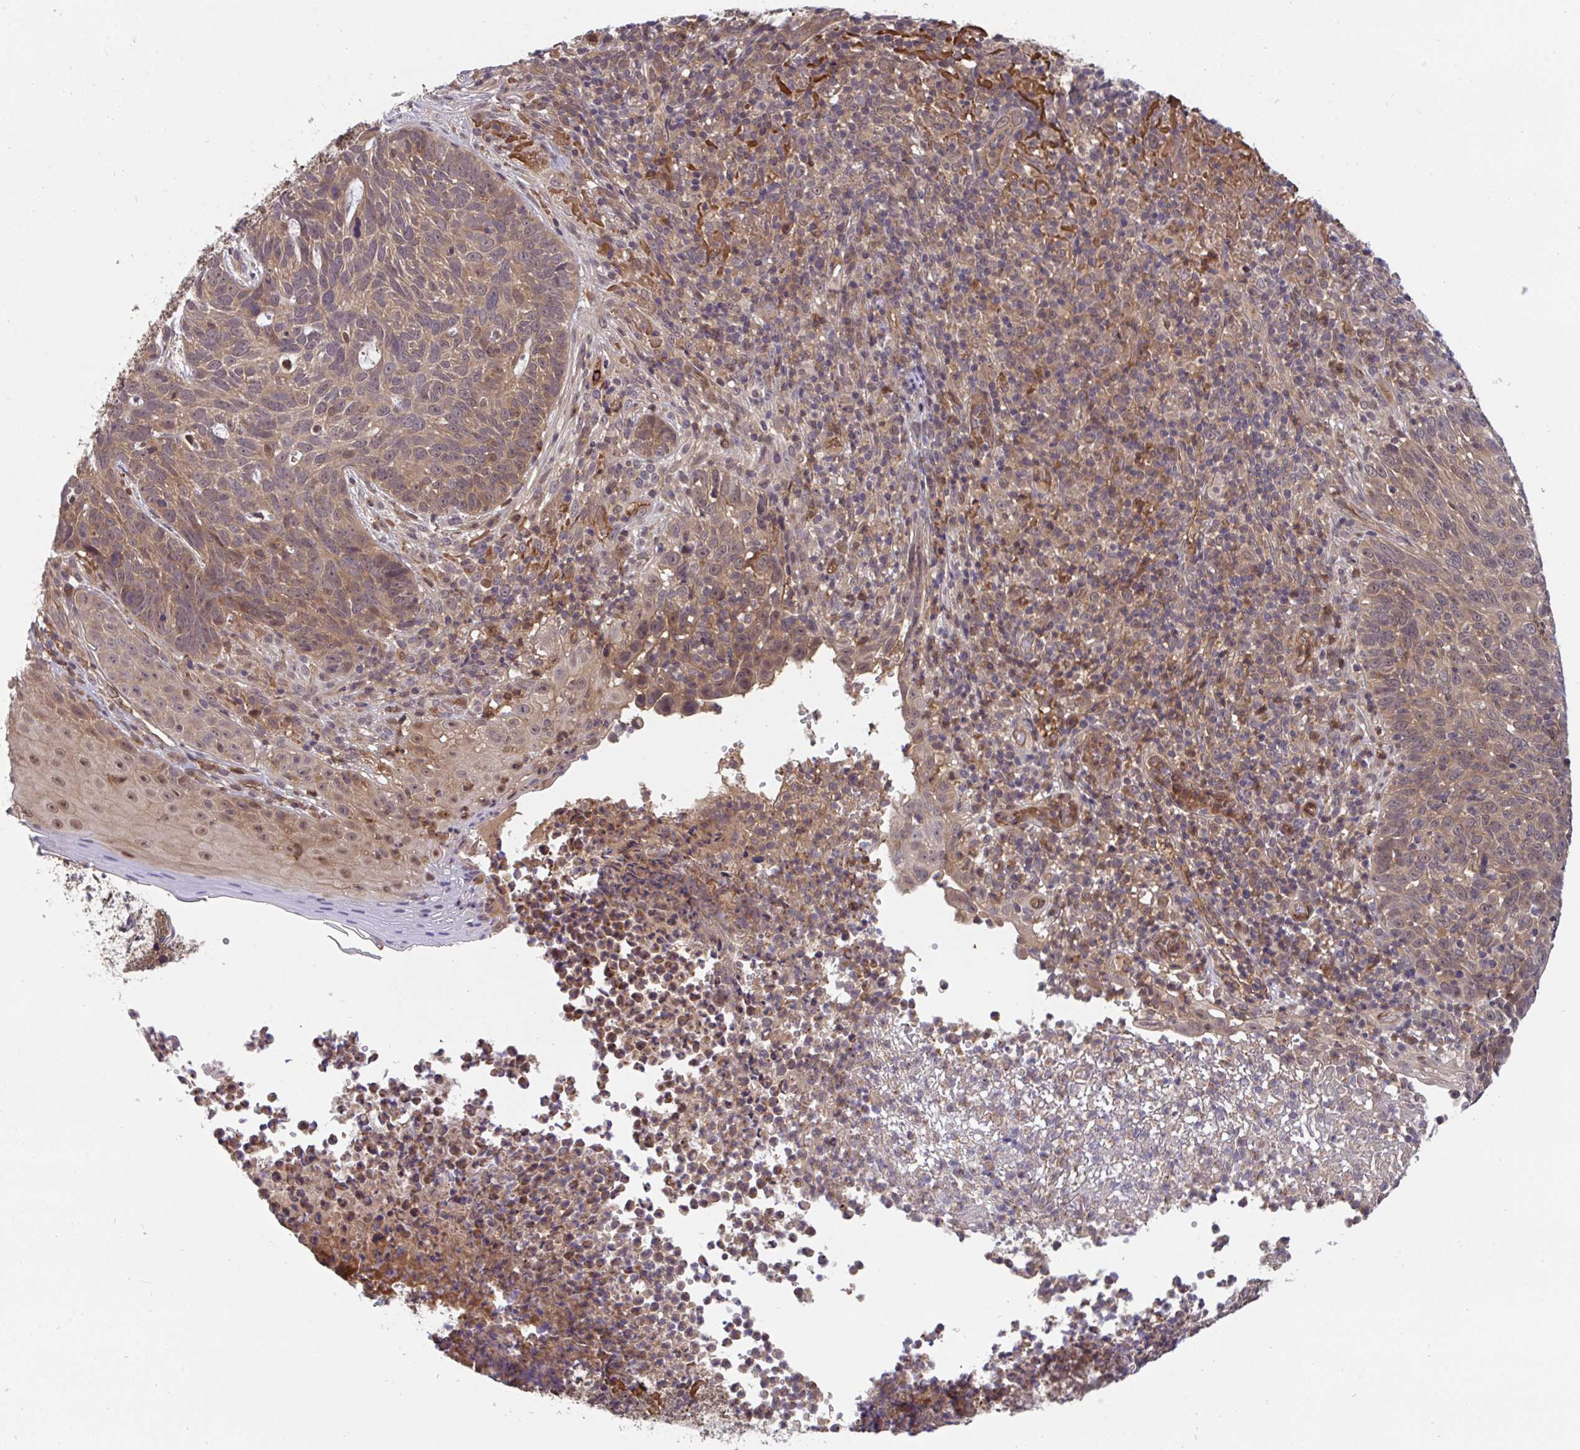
{"staining": {"intensity": "weak", "quantity": ">75%", "location": "cytoplasmic/membranous,nuclear"}, "tissue": "skin cancer", "cell_type": "Tumor cells", "image_type": "cancer", "snomed": [{"axis": "morphology", "description": "Basal cell carcinoma"}, {"axis": "topography", "description": "Skin"}, {"axis": "topography", "description": "Skin of face"}], "caption": "Weak cytoplasmic/membranous and nuclear protein positivity is appreciated in approximately >75% of tumor cells in basal cell carcinoma (skin).", "gene": "TIGAR", "patient": {"sex": "female", "age": 95}}